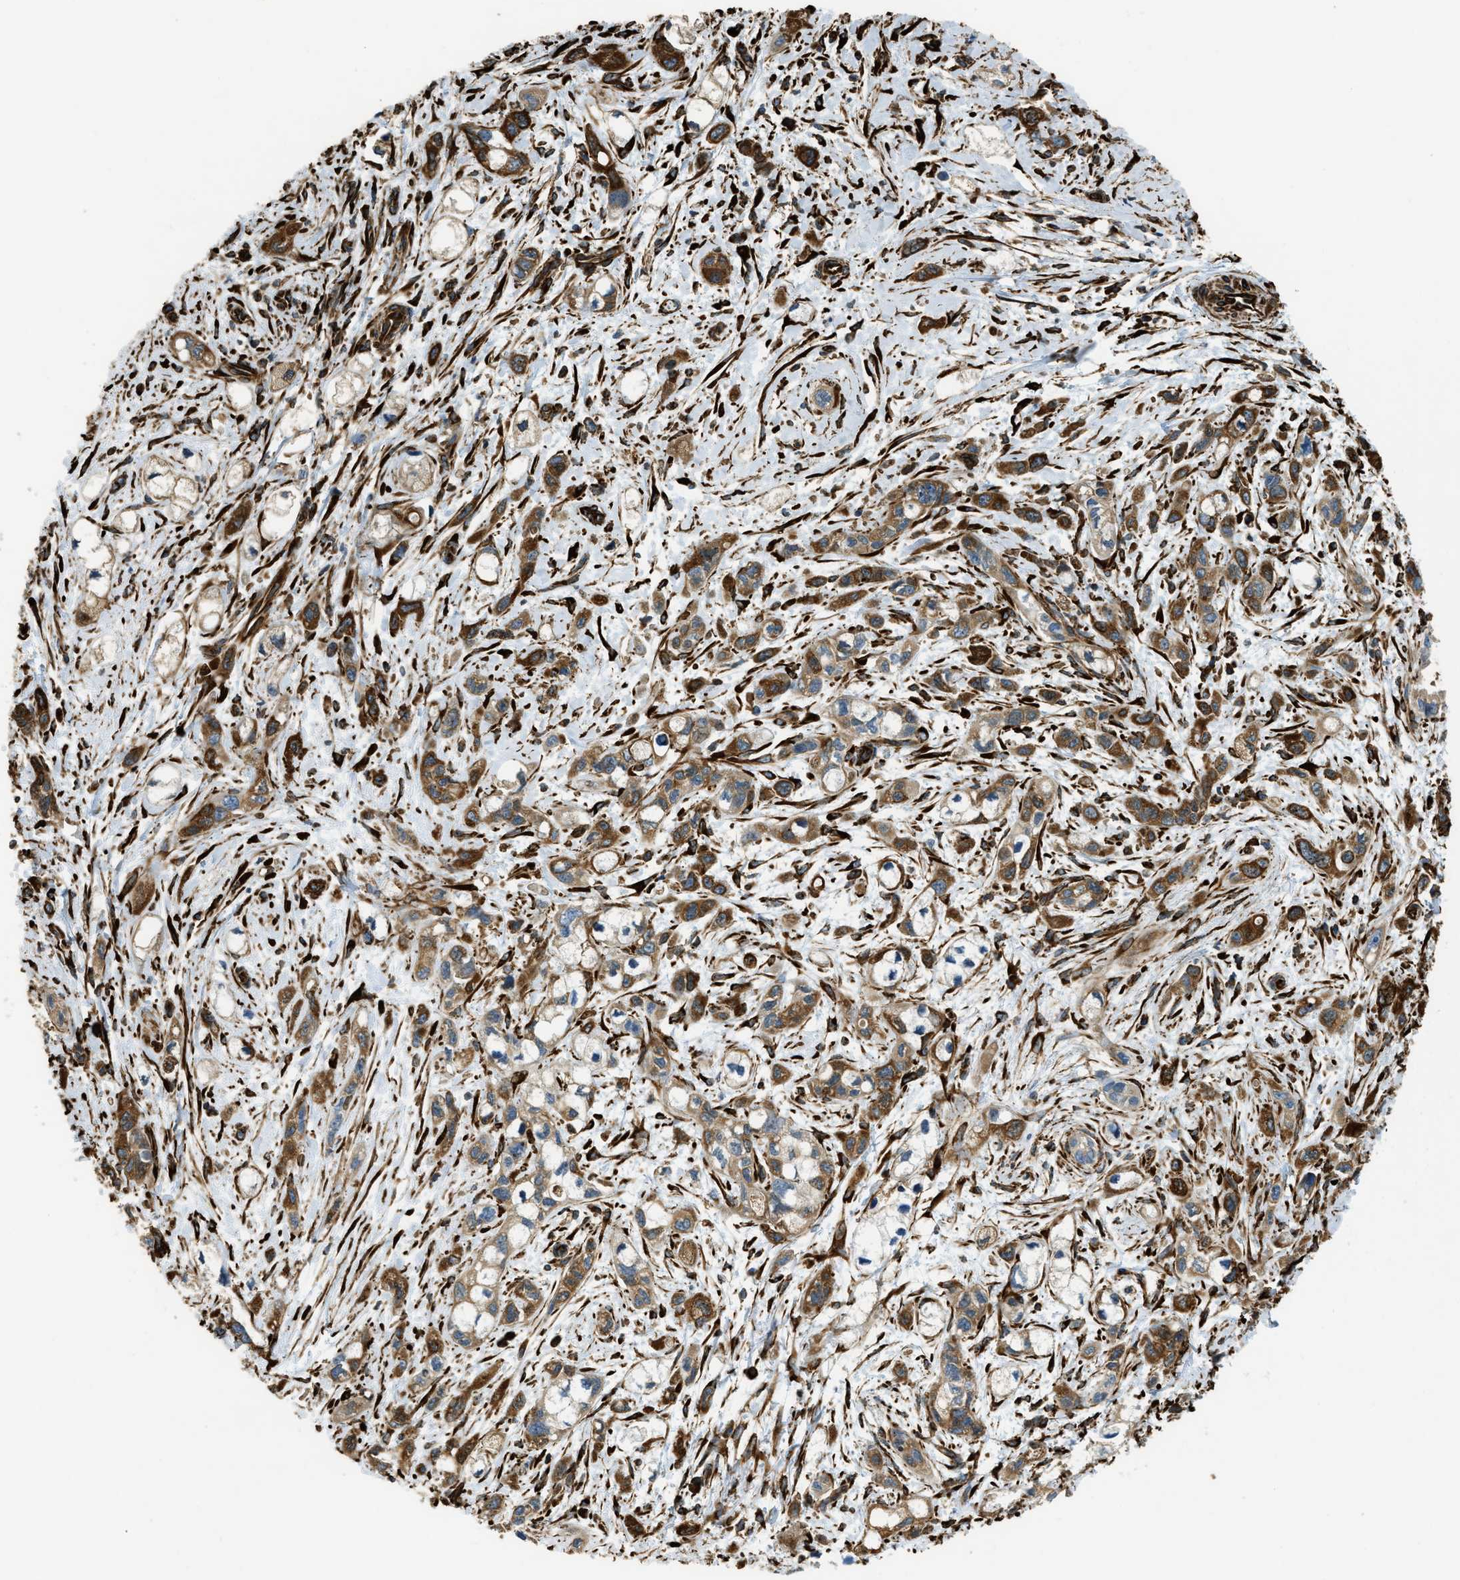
{"staining": {"intensity": "strong", "quantity": ">75%", "location": "cytoplasmic/membranous"}, "tissue": "pancreatic cancer", "cell_type": "Tumor cells", "image_type": "cancer", "snomed": [{"axis": "morphology", "description": "Adenocarcinoma, NOS"}, {"axis": "topography", "description": "Pancreas"}], "caption": "Immunohistochemical staining of human pancreatic cancer exhibits high levels of strong cytoplasmic/membranous protein positivity in about >75% of tumor cells.", "gene": "BEX3", "patient": {"sex": "male", "age": 74}}